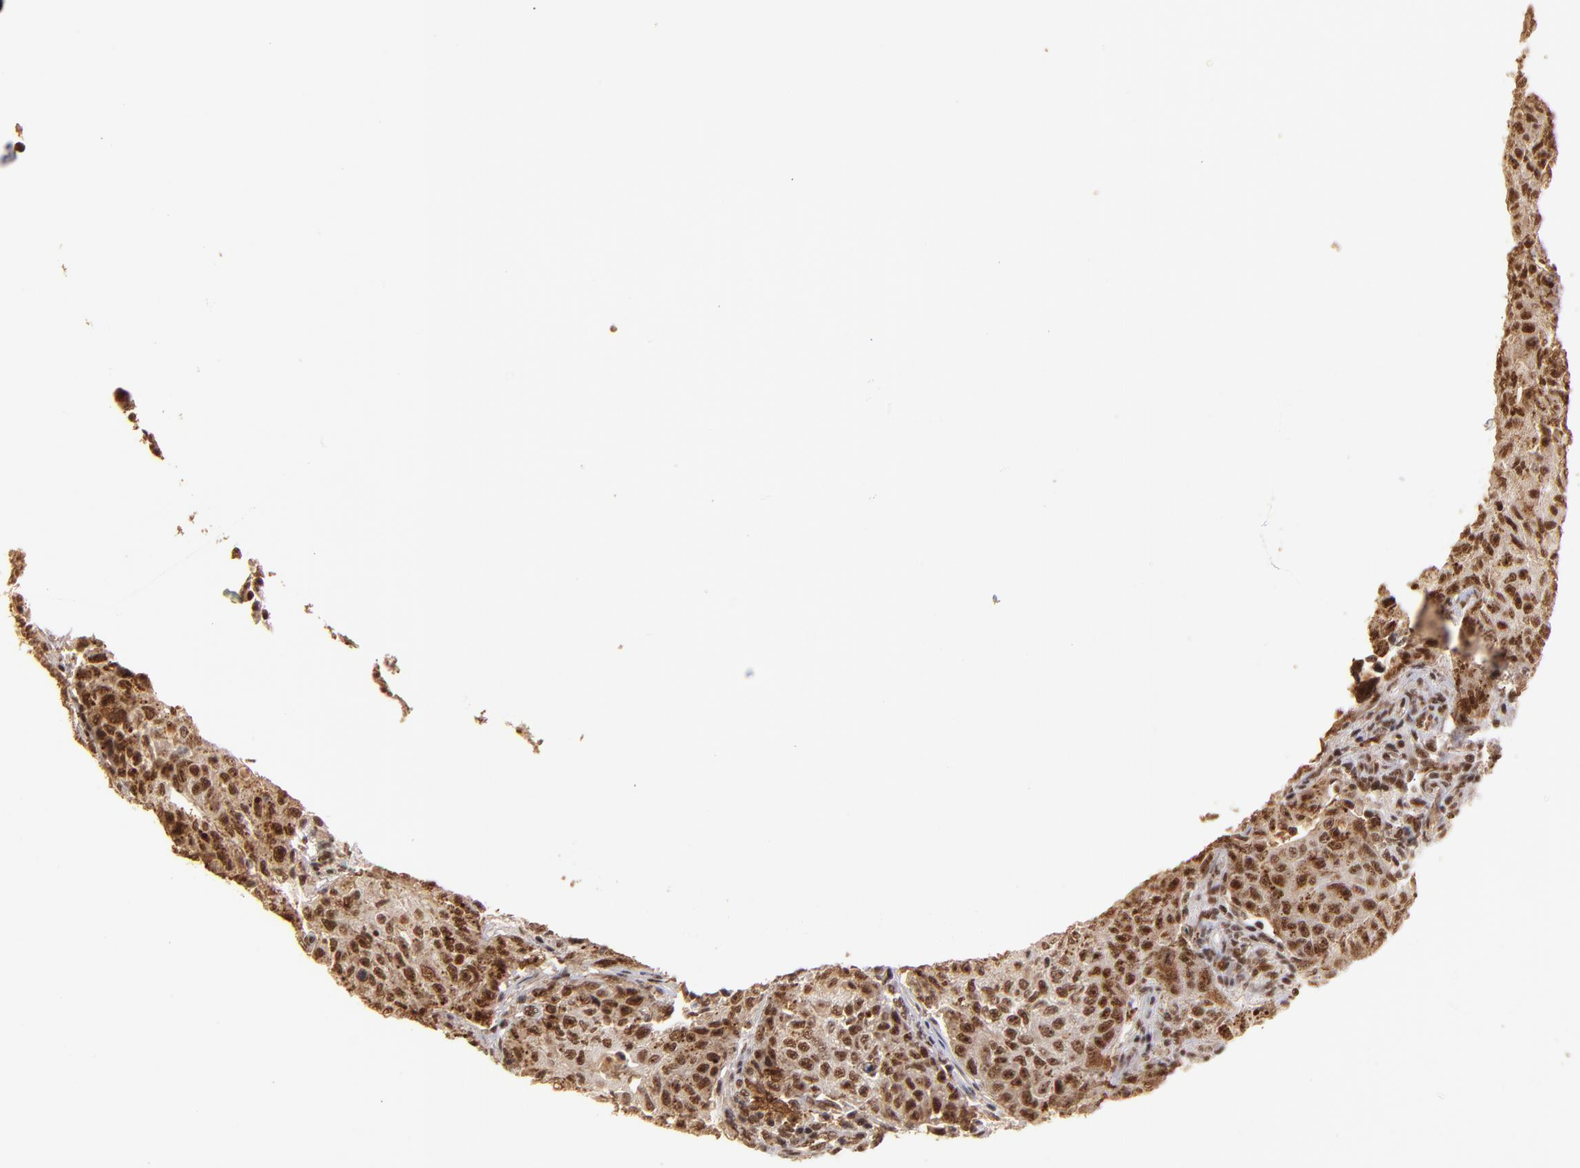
{"staining": {"intensity": "strong", "quantity": ">75%", "location": "nuclear"}, "tissue": "lymph node", "cell_type": "Germinal center cells", "image_type": "normal", "snomed": [{"axis": "morphology", "description": "Normal tissue, NOS"}, {"axis": "topography", "description": "Lymph node"}], "caption": "Lymph node stained for a protein shows strong nuclear positivity in germinal center cells. The protein of interest is shown in brown color, while the nuclei are stained blue.", "gene": "ZNF146", "patient": {"sex": "female", "age": 42}}